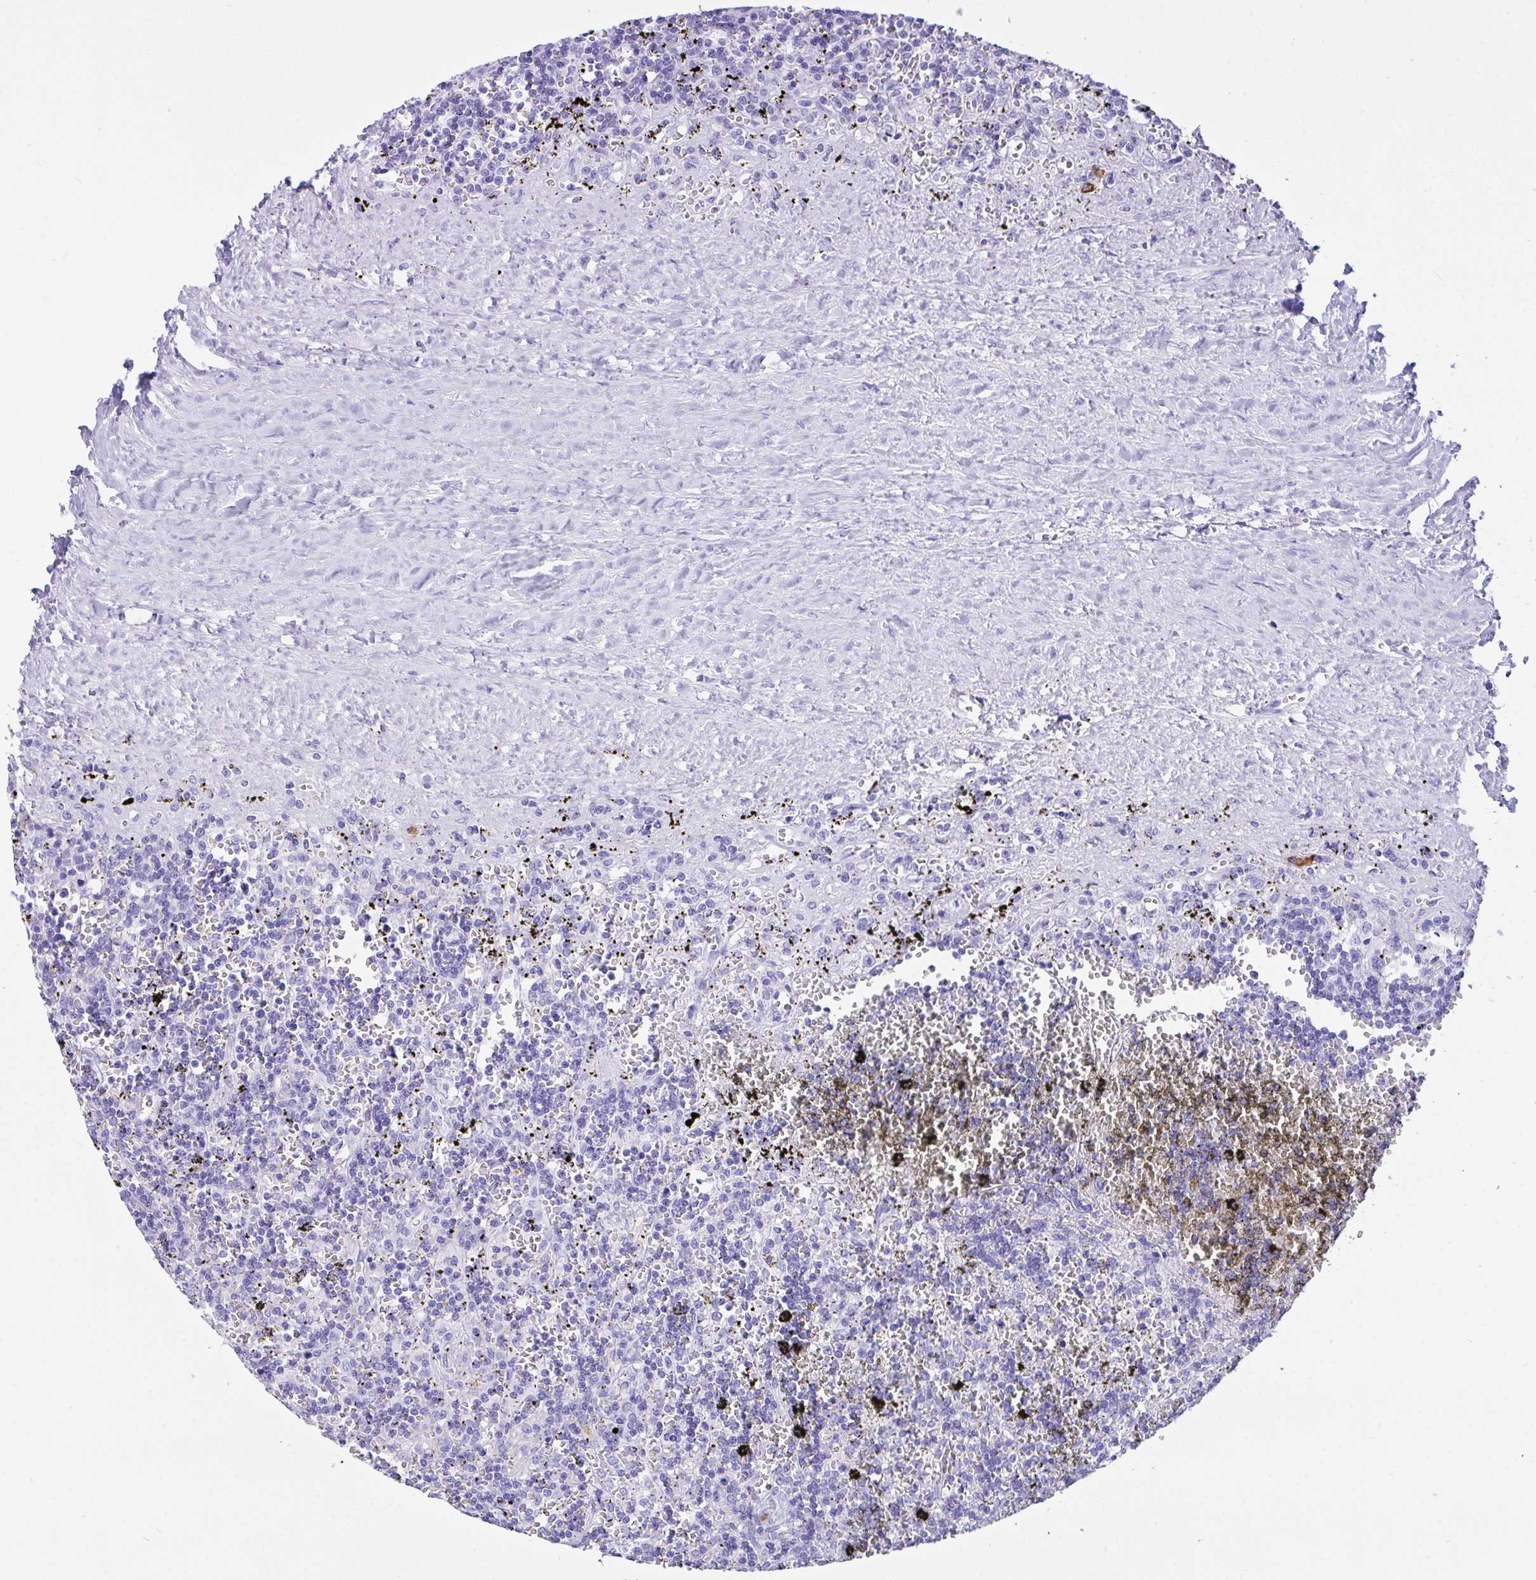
{"staining": {"intensity": "negative", "quantity": "none", "location": "none"}, "tissue": "lymphoma", "cell_type": "Tumor cells", "image_type": "cancer", "snomed": [{"axis": "morphology", "description": "Malignant lymphoma, non-Hodgkin's type, Low grade"}, {"axis": "topography", "description": "Spleen"}], "caption": "Immunohistochemistry photomicrograph of neoplastic tissue: malignant lymphoma, non-Hodgkin's type (low-grade) stained with DAB (3,3'-diaminobenzidine) exhibits no significant protein staining in tumor cells.", "gene": "BEST4", "patient": {"sex": "male", "age": 60}}